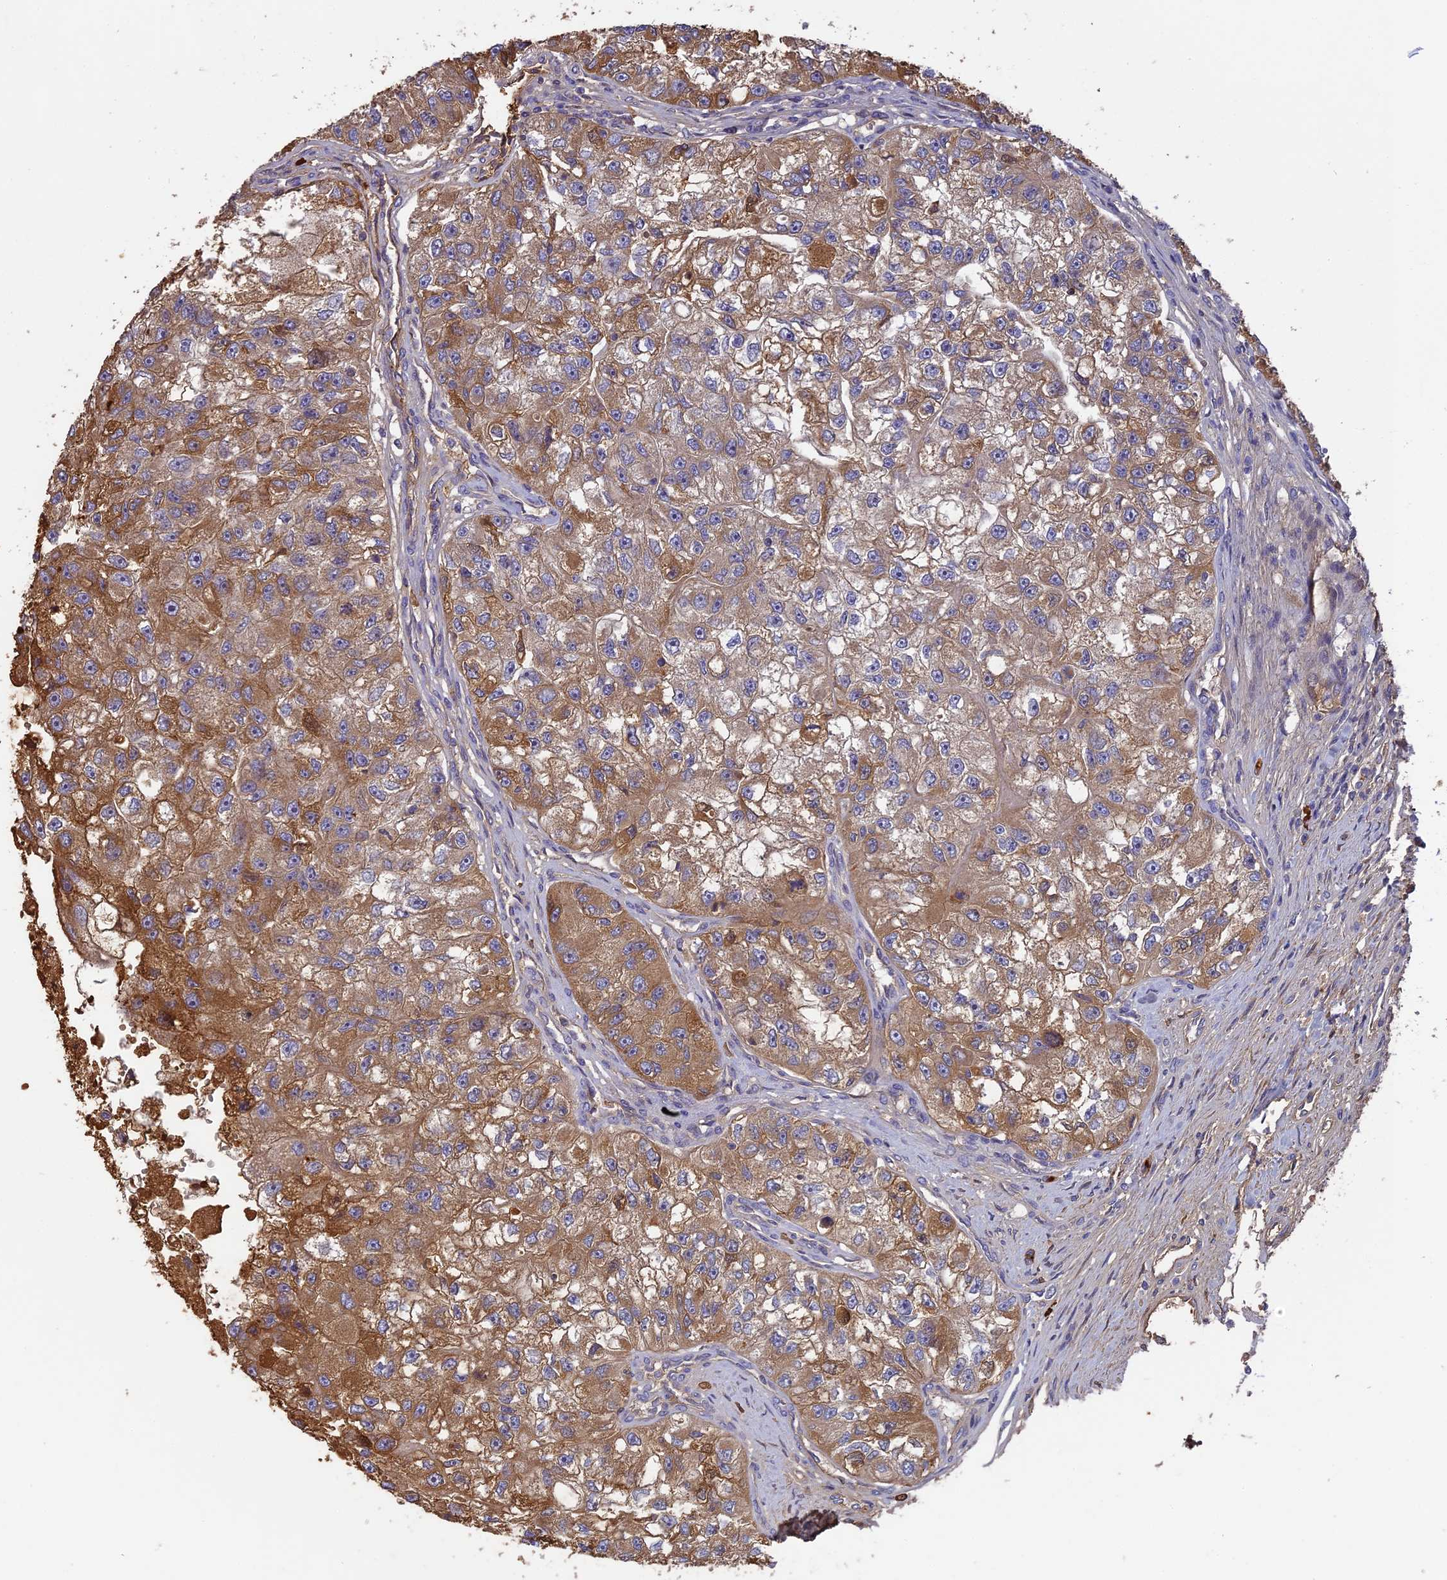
{"staining": {"intensity": "moderate", "quantity": ">75%", "location": "cytoplasmic/membranous"}, "tissue": "renal cancer", "cell_type": "Tumor cells", "image_type": "cancer", "snomed": [{"axis": "morphology", "description": "Adenocarcinoma, NOS"}, {"axis": "topography", "description": "Kidney"}], "caption": "Approximately >75% of tumor cells in renal adenocarcinoma demonstrate moderate cytoplasmic/membranous protein expression as visualized by brown immunohistochemical staining.", "gene": "ERMAP", "patient": {"sex": "male", "age": 63}}